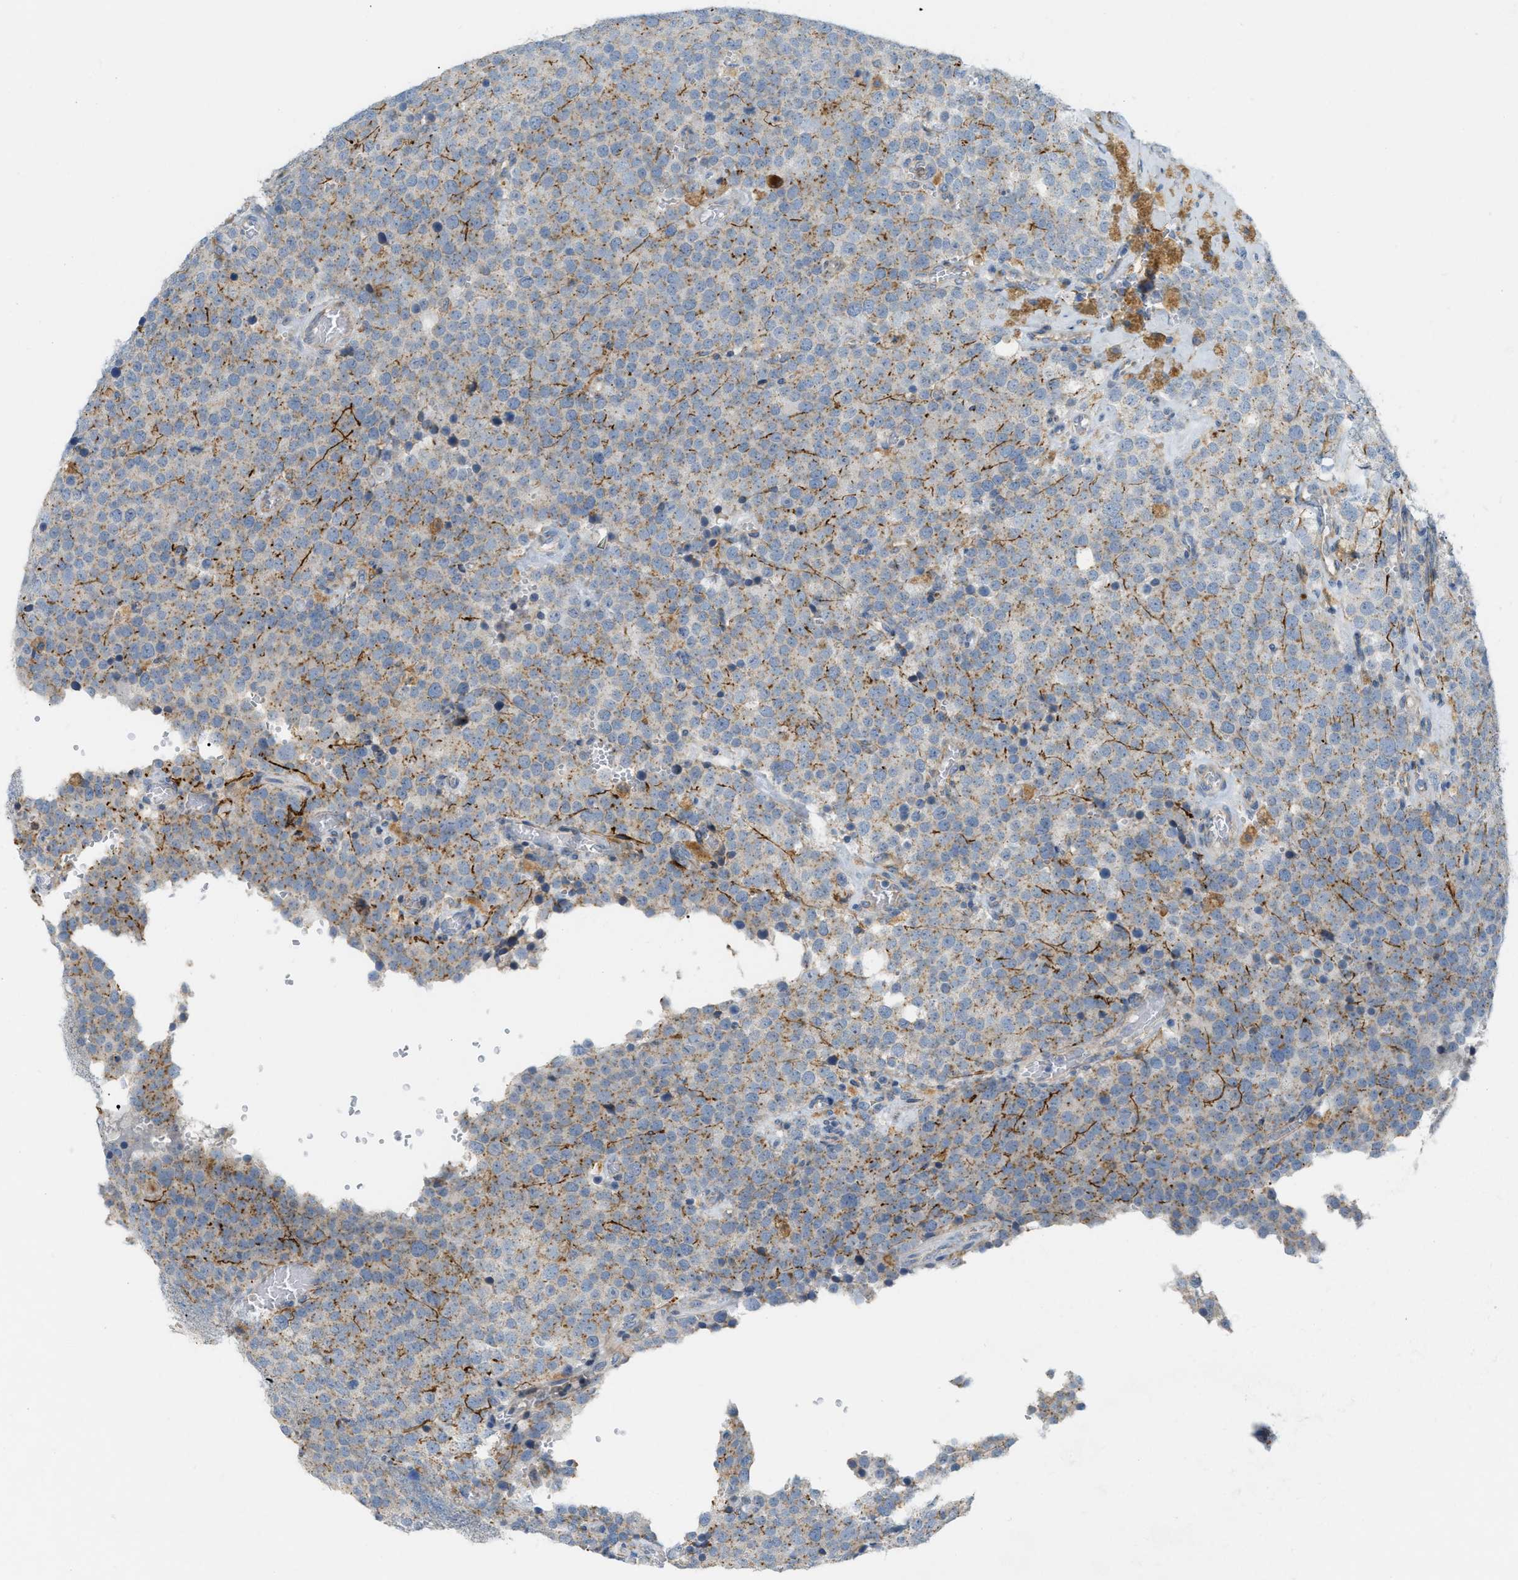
{"staining": {"intensity": "weak", "quantity": ">75%", "location": "cytoplasmic/membranous"}, "tissue": "testis cancer", "cell_type": "Tumor cells", "image_type": "cancer", "snomed": [{"axis": "morphology", "description": "Normal tissue, NOS"}, {"axis": "morphology", "description": "Seminoma, NOS"}, {"axis": "topography", "description": "Testis"}], "caption": "This histopathology image exhibits immunohistochemistry staining of testis cancer, with low weak cytoplasmic/membranous expression in about >75% of tumor cells.", "gene": "LMBRD1", "patient": {"sex": "male", "age": 71}}